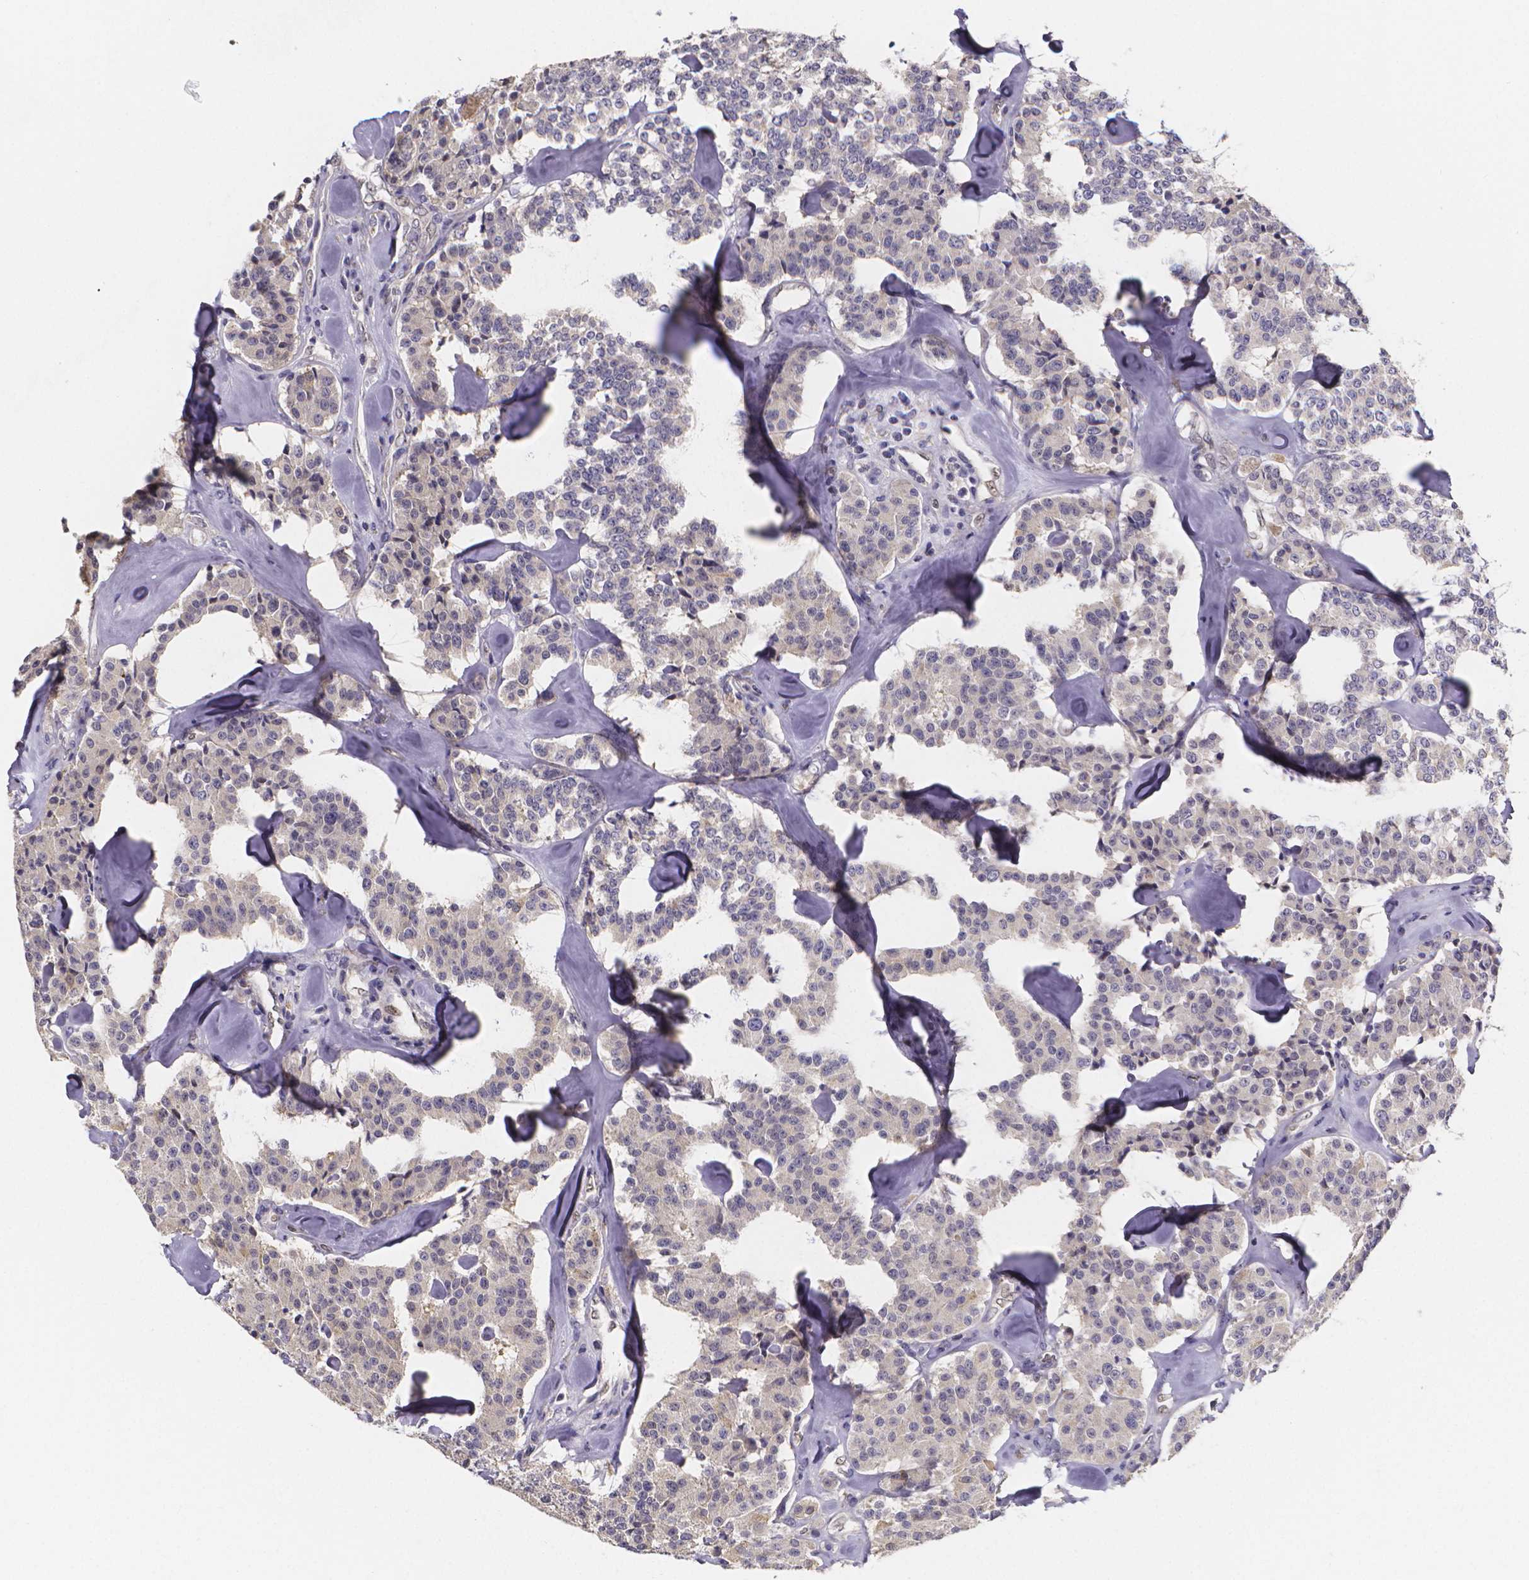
{"staining": {"intensity": "weak", "quantity": "<25%", "location": "cytoplasmic/membranous"}, "tissue": "carcinoid", "cell_type": "Tumor cells", "image_type": "cancer", "snomed": [{"axis": "morphology", "description": "Carcinoid, malignant, NOS"}, {"axis": "topography", "description": "Pancreas"}], "caption": "The micrograph reveals no significant staining in tumor cells of malignant carcinoid. The staining was performed using DAB to visualize the protein expression in brown, while the nuclei were stained in blue with hematoxylin (Magnification: 20x).", "gene": "PAH", "patient": {"sex": "male", "age": 41}}